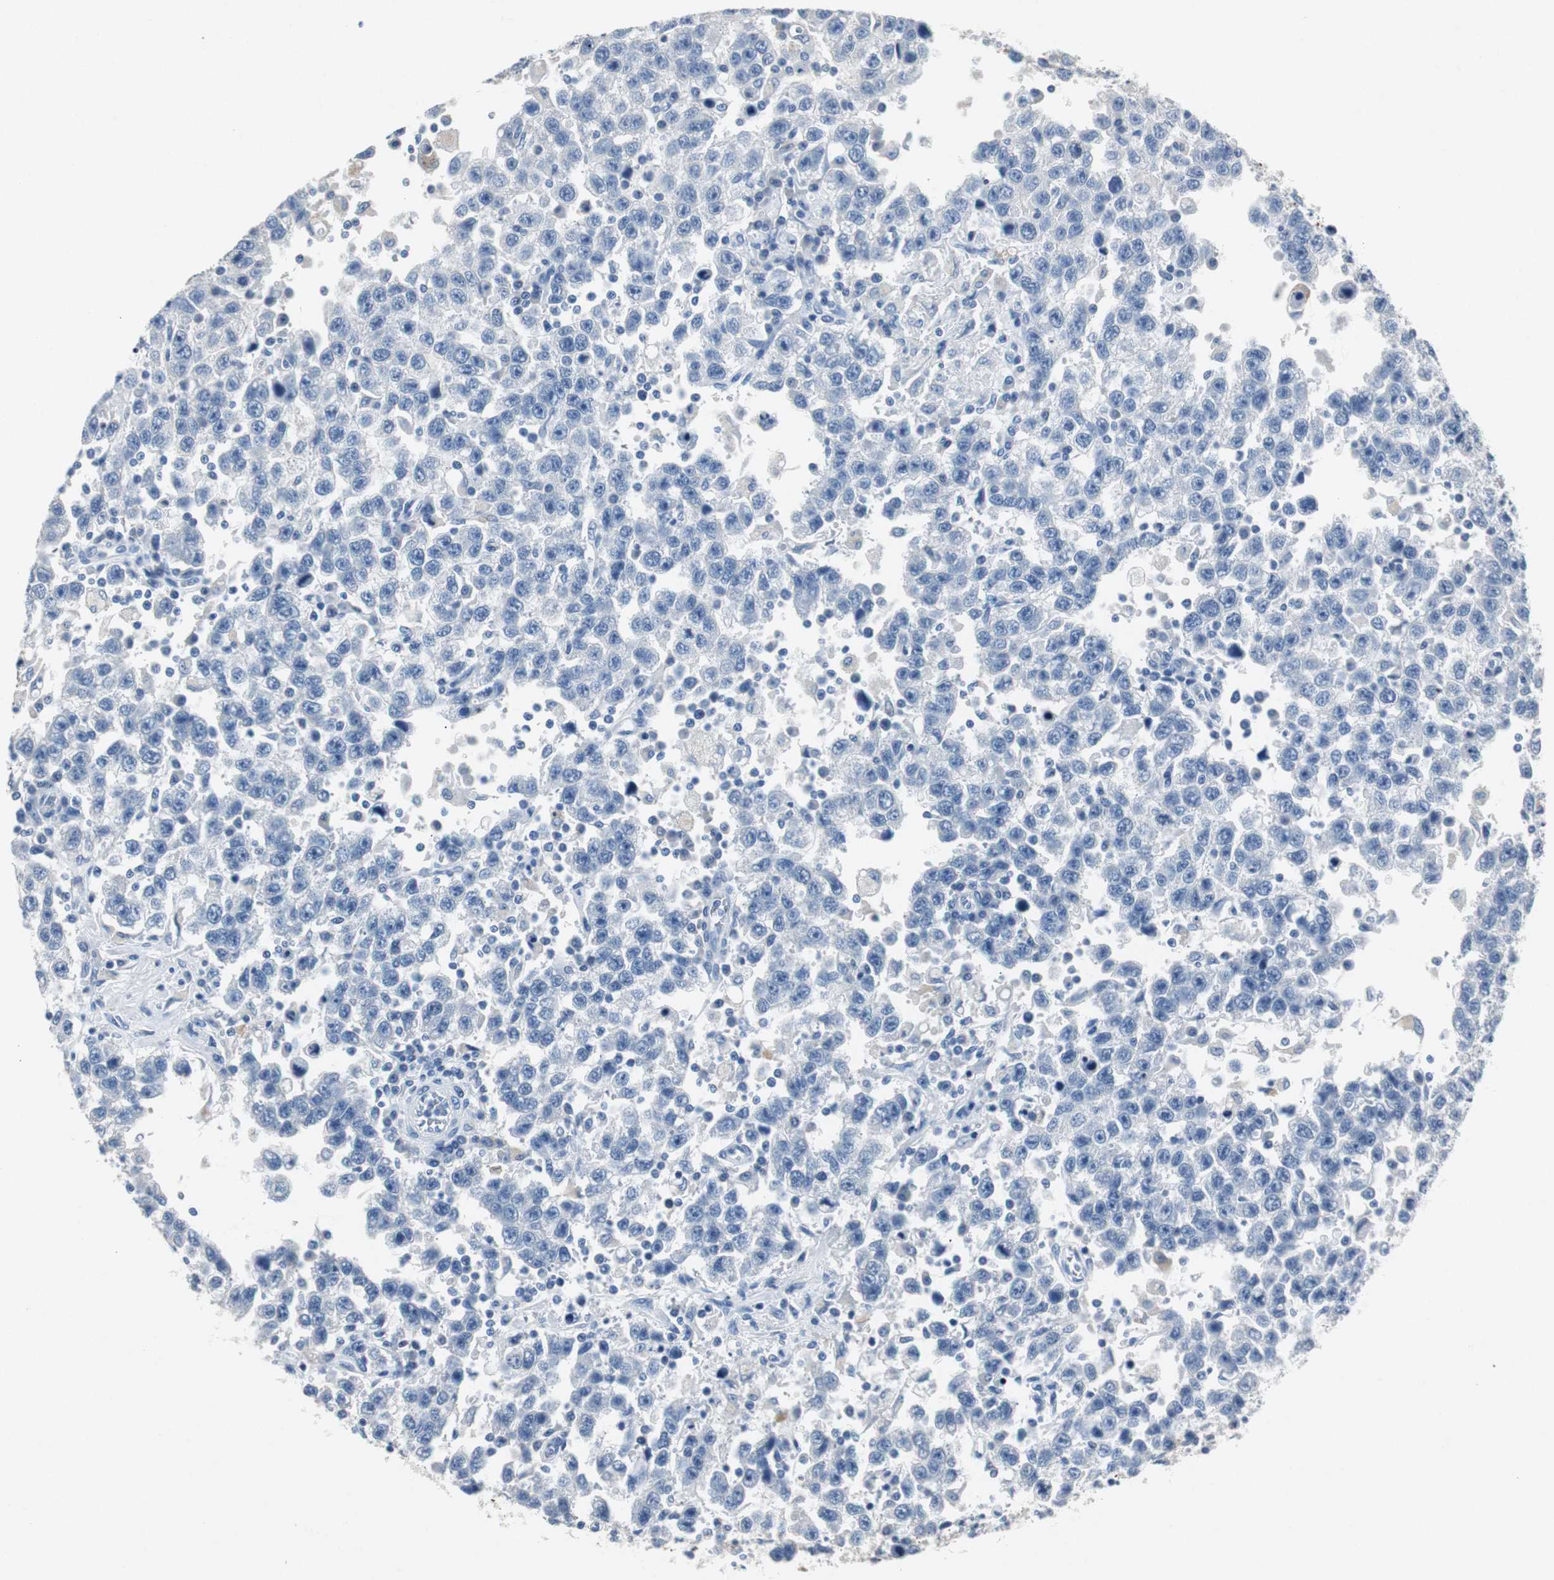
{"staining": {"intensity": "negative", "quantity": "none", "location": "none"}, "tissue": "testis cancer", "cell_type": "Tumor cells", "image_type": "cancer", "snomed": [{"axis": "morphology", "description": "Seminoma, NOS"}, {"axis": "topography", "description": "Testis"}], "caption": "Immunohistochemistry micrograph of neoplastic tissue: testis seminoma stained with DAB reveals no significant protein staining in tumor cells. Brightfield microscopy of IHC stained with DAB (3,3'-diaminobenzidine) (brown) and hematoxylin (blue), captured at high magnification.", "gene": "LRP2", "patient": {"sex": "male", "age": 41}}